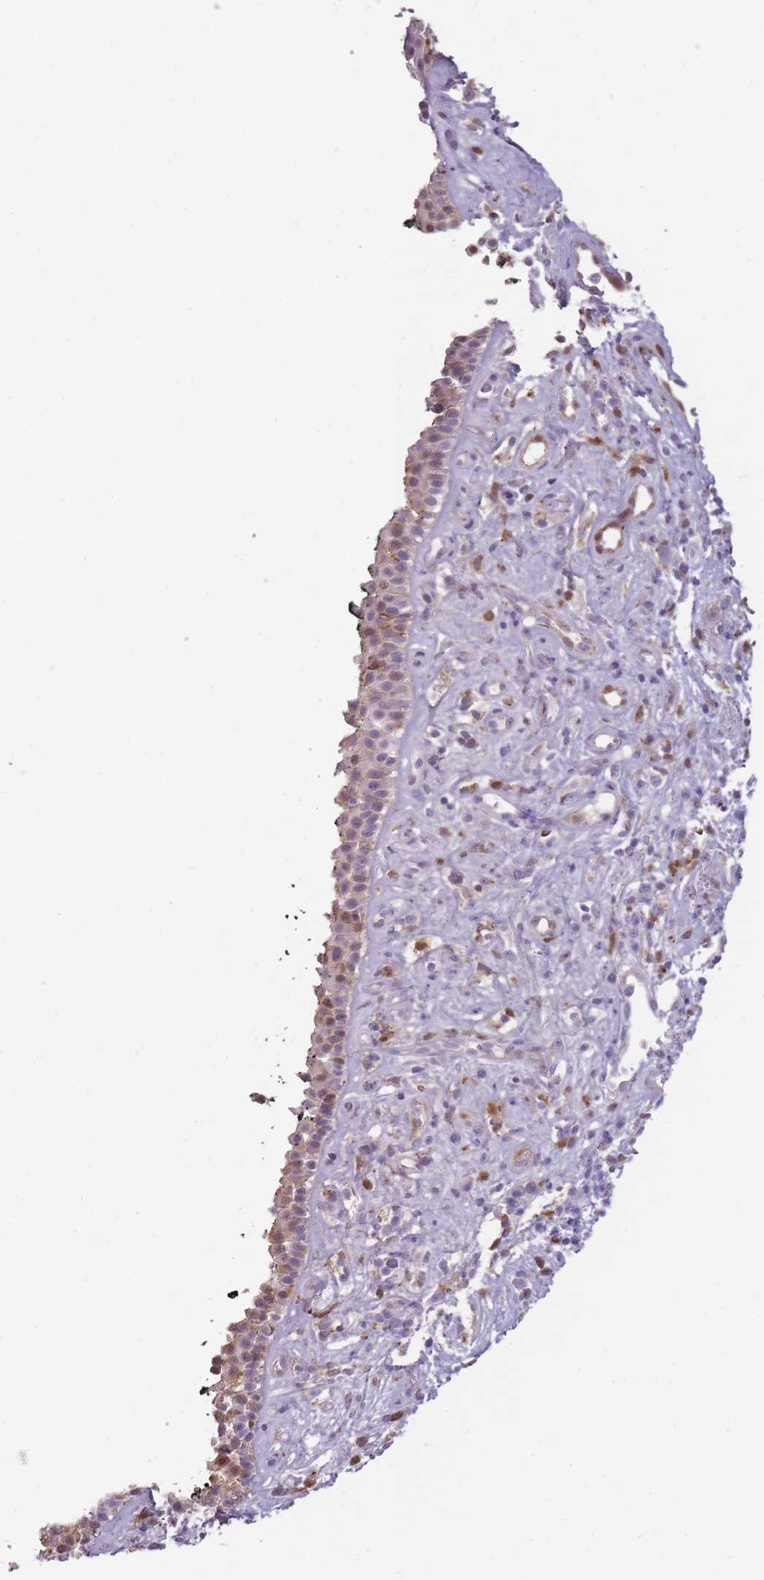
{"staining": {"intensity": "weak", "quantity": "<25%", "location": "cytoplasmic/membranous"}, "tissue": "nasopharynx", "cell_type": "Respiratory epithelial cells", "image_type": "normal", "snomed": [{"axis": "morphology", "description": "Normal tissue, NOS"}, {"axis": "morphology", "description": "Squamous cell carcinoma, NOS"}, {"axis": "topography", "description": "Nasopharynx"}, {"axis": "topography", "description": "Head-Neck"}], "caption": "The image displays no significant expression in respiratory epithelial cells of nasopharynx.", "gene": "LGALS9B", "patient": {"sex": "male", "age": 85}}